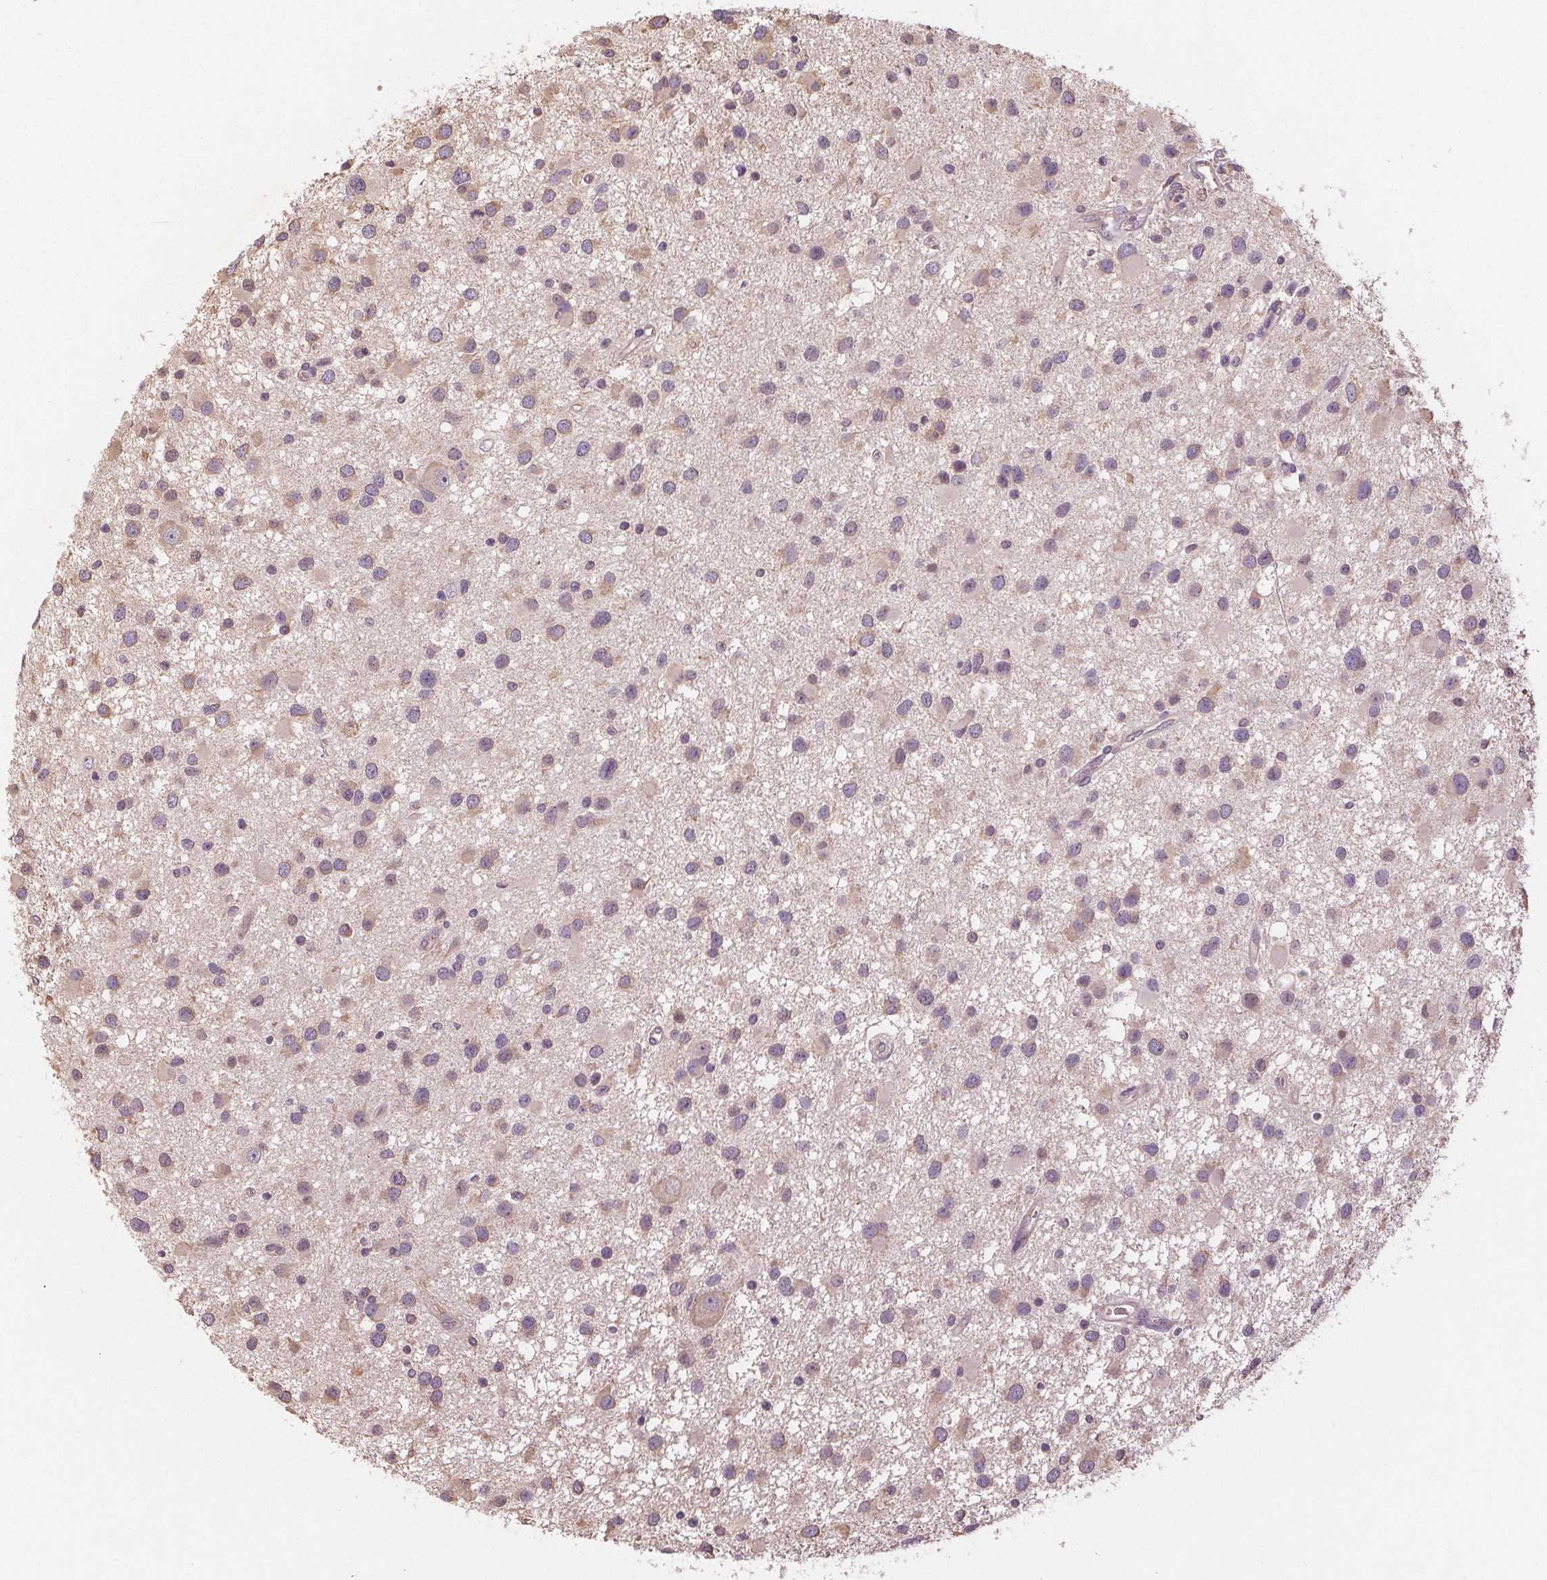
{"staining": {"intensity": "weak", "quantity": "<25%", "location": "cytoplasmic/membranous"}, "tissue": "glioma", "cell_type": "Tumor cells", "image_type": "cancer", "snomed": [{"axis": "morphology", "description": "Glioma, malignant, Low grade"}, {"axis": "topography", "description": "Brain"}], "caption": "Immunohistochemistry (IHC) micrograph of human low-grade glioma (malignant) stained for a protein (brown), which reveals no staining in tumor cells.", "gene": "TMEM80", "patient": {"sex": "female", "age": 32}}